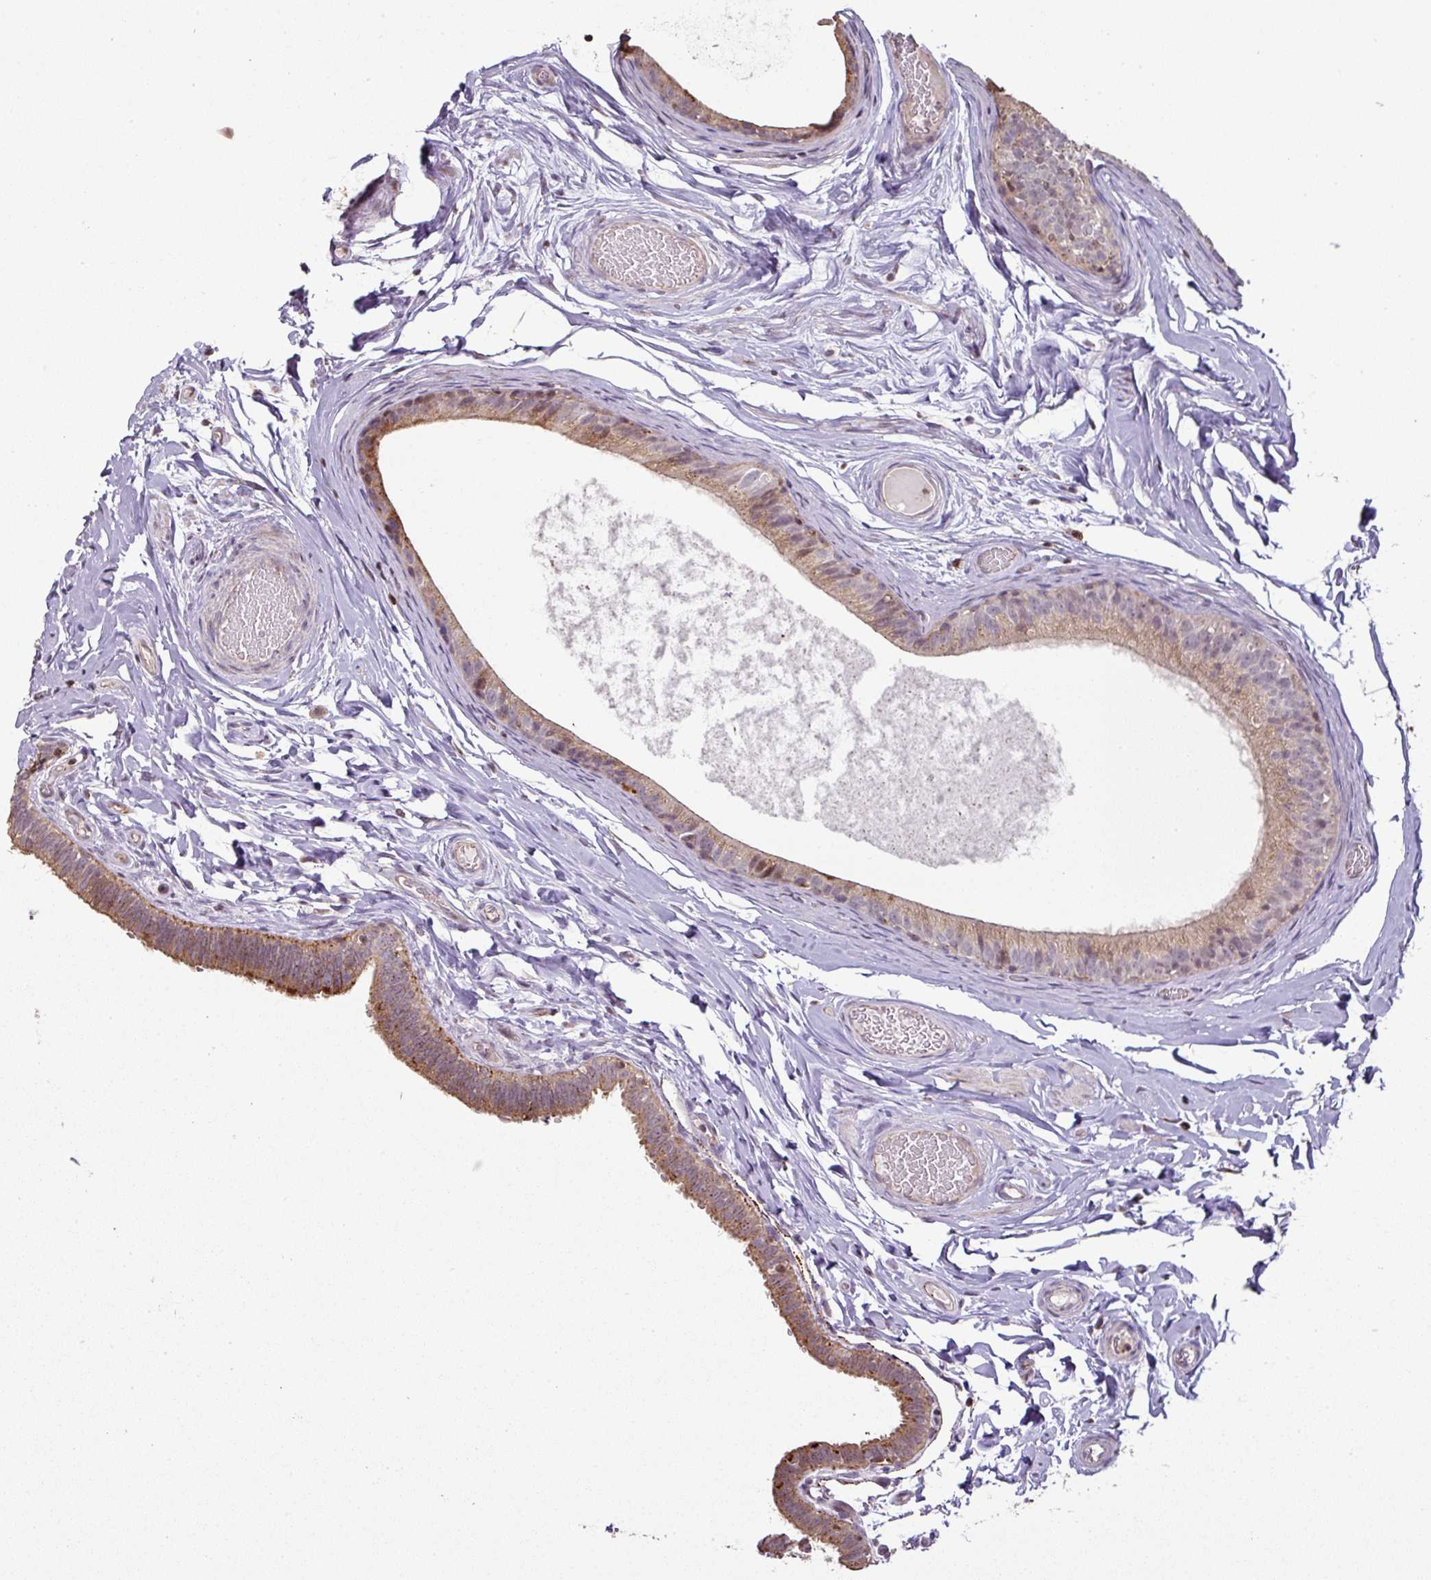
{"staining": {"intensity": "strong", "quantity": "25%-75%", "location": "cytoplasmic/membranous"}, "tissue": "epididymis", "cell_type": "Glandular cells", "image_type": "normal", "snomed": [{"axis": "morphology", "description": "Normal tissue, NOS"}, {"axis": "morphology", "description": "Carcinoma, Embryonal, NOS"}, {"axis": "topography", "description": "Testis"}, {"axis": "topography", "description": "Epididymis"}], "caption": "Protein analysis of normal epididymis displays strong cytoplasmic/membranous expression in about 25%-75% of glandular cells. Immunohistochemistry (ihc) stains the protein in brown and the nuclei are stained blue.", "gene": "CXCR5", "patient": {"sex": "male", "age": 36}}